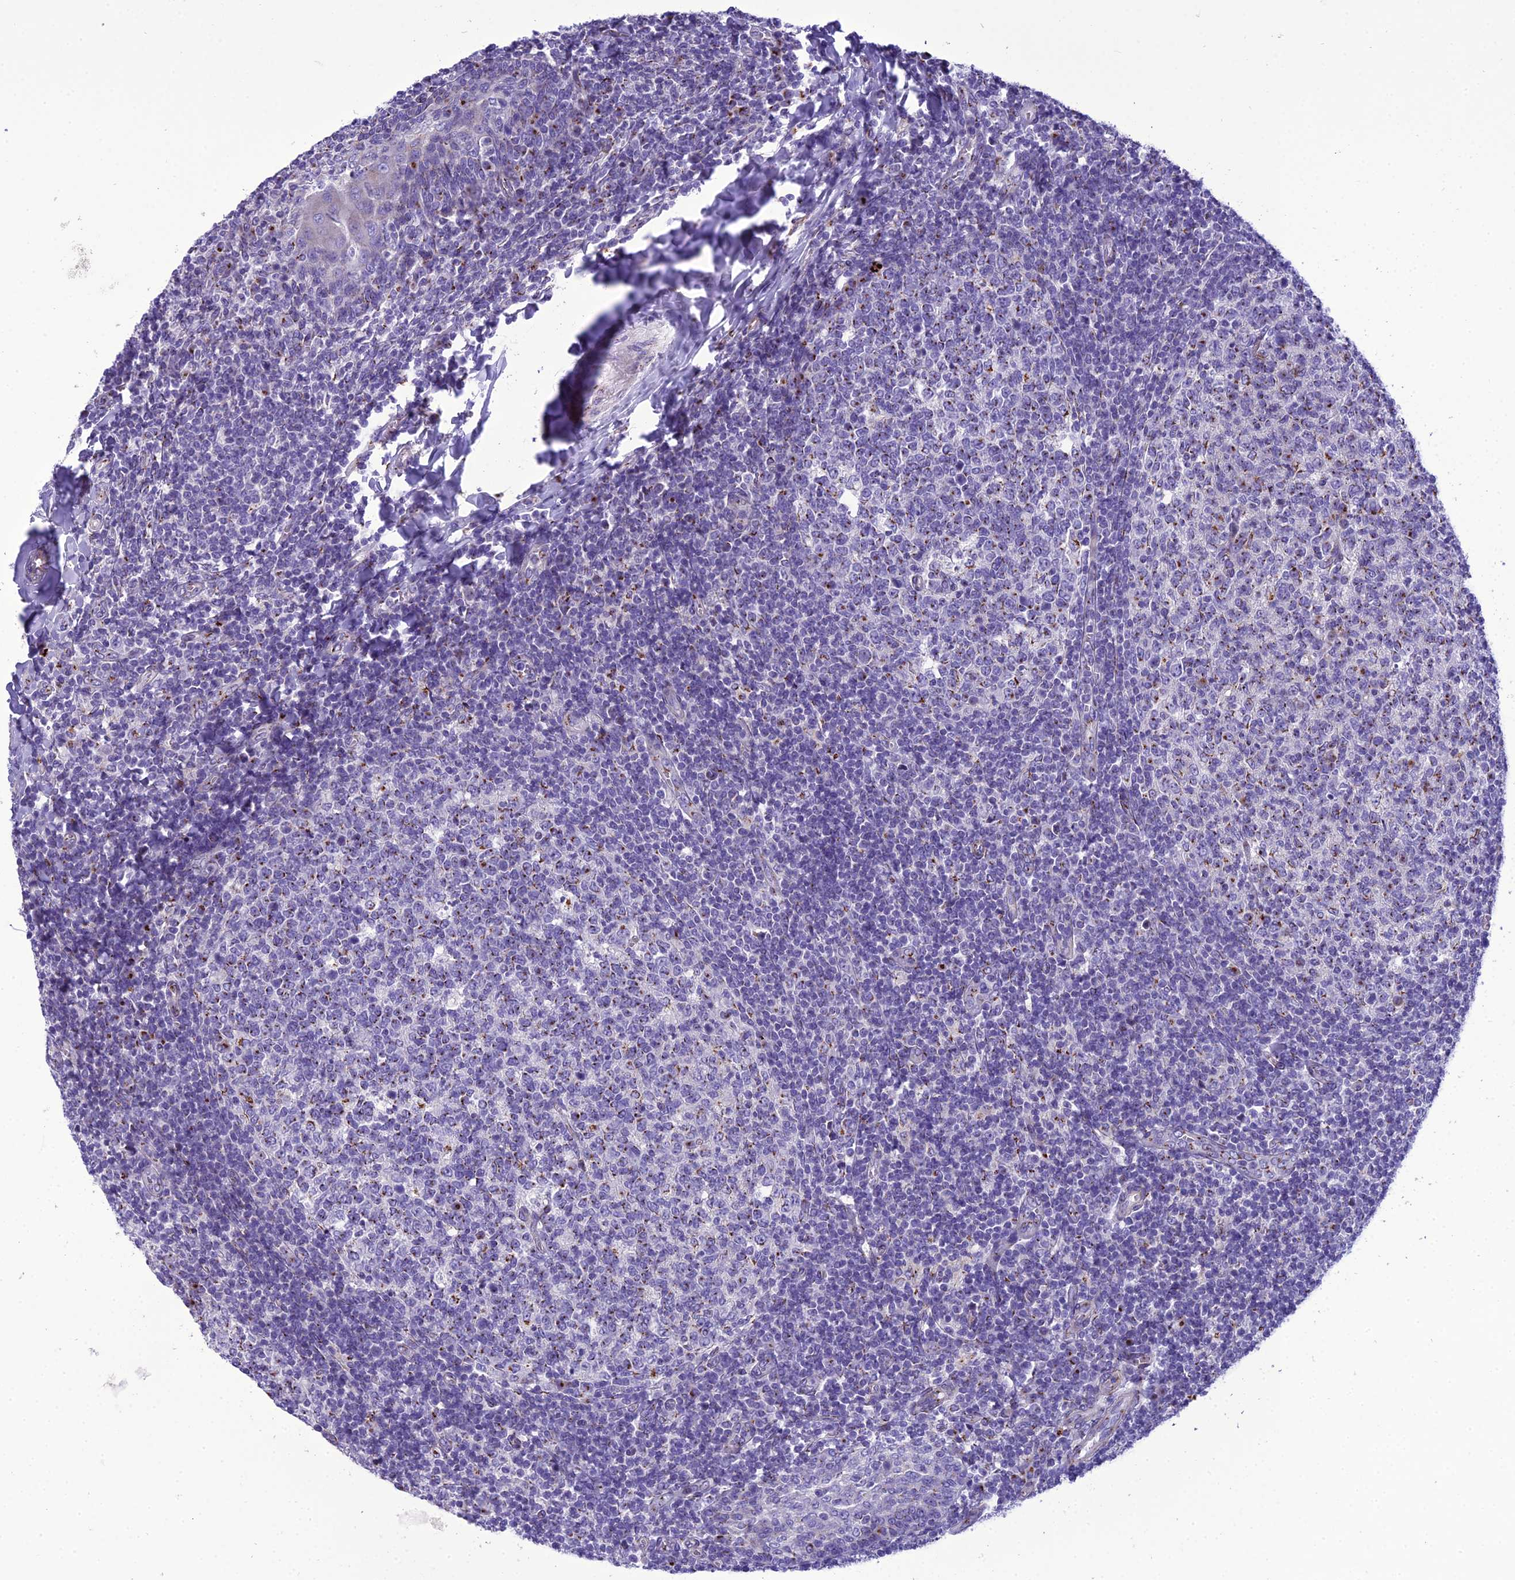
{"staining": {"intensity": "moderate", "quantity": ">75%", "location": "nuclear"}, "tissue": "tonsil", "cell_type": "Germinal center cells", "image_type": "normal", "snomed": [{"axis": "morphology", "description": "Normal tissue, NOS"}, {"axis": "topography", "description": "Tonsil"}], "caption": "High-power microscopy captured an IHC image of normal tonsil, revealing moderate nuclear staining in approximately >75% of germinal center cells.", "gene": "GOLM2", "patient": {"sex": "female", "age": 19}}